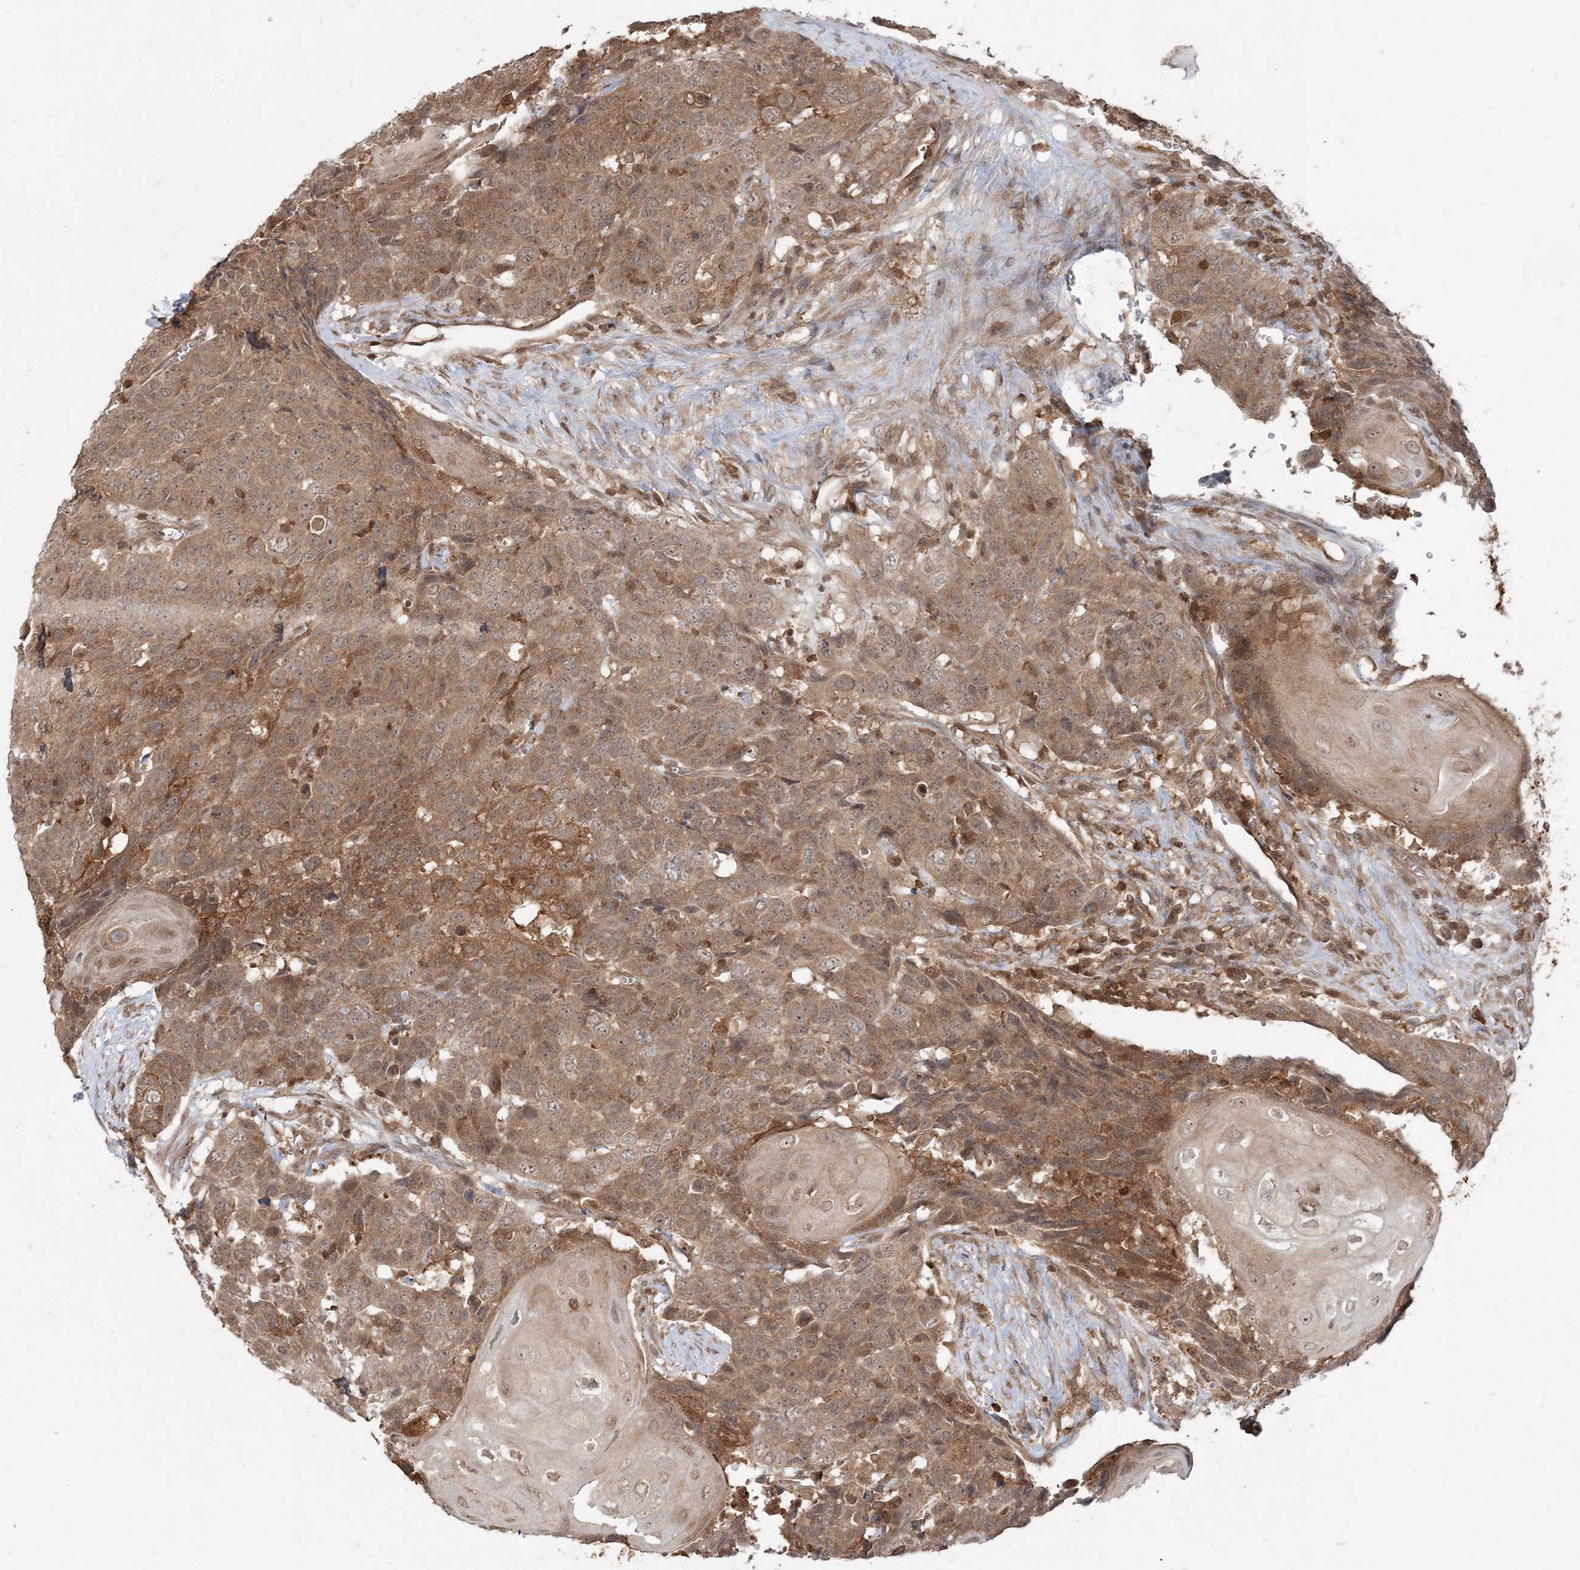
{"staining": {"intensity": "moderate", "quantity": ">75%", "location": "cytoplasmic/membranous"}, "tissue": "head and neck cancer", "cell_type": "Tumor cells", "image_type": "cancer", "snomed": [{"axis": "morphology", "description": "Squamous cell carcinoma, NOS"}, {"axis": "topography", "description": "Head-Neck"}], "caption": "Immunohistochemistry of human head and neck cancer (squamous cell carcinoma) reveals medium levels of moderate cytoplasmic/membranous positivity in approximately >75% of tumor cells. The protein of interest is shown in brown color, while the nuclei are stained blue.", "gene": "CAB39", "patient": {"sex": "male", "age": 66}}